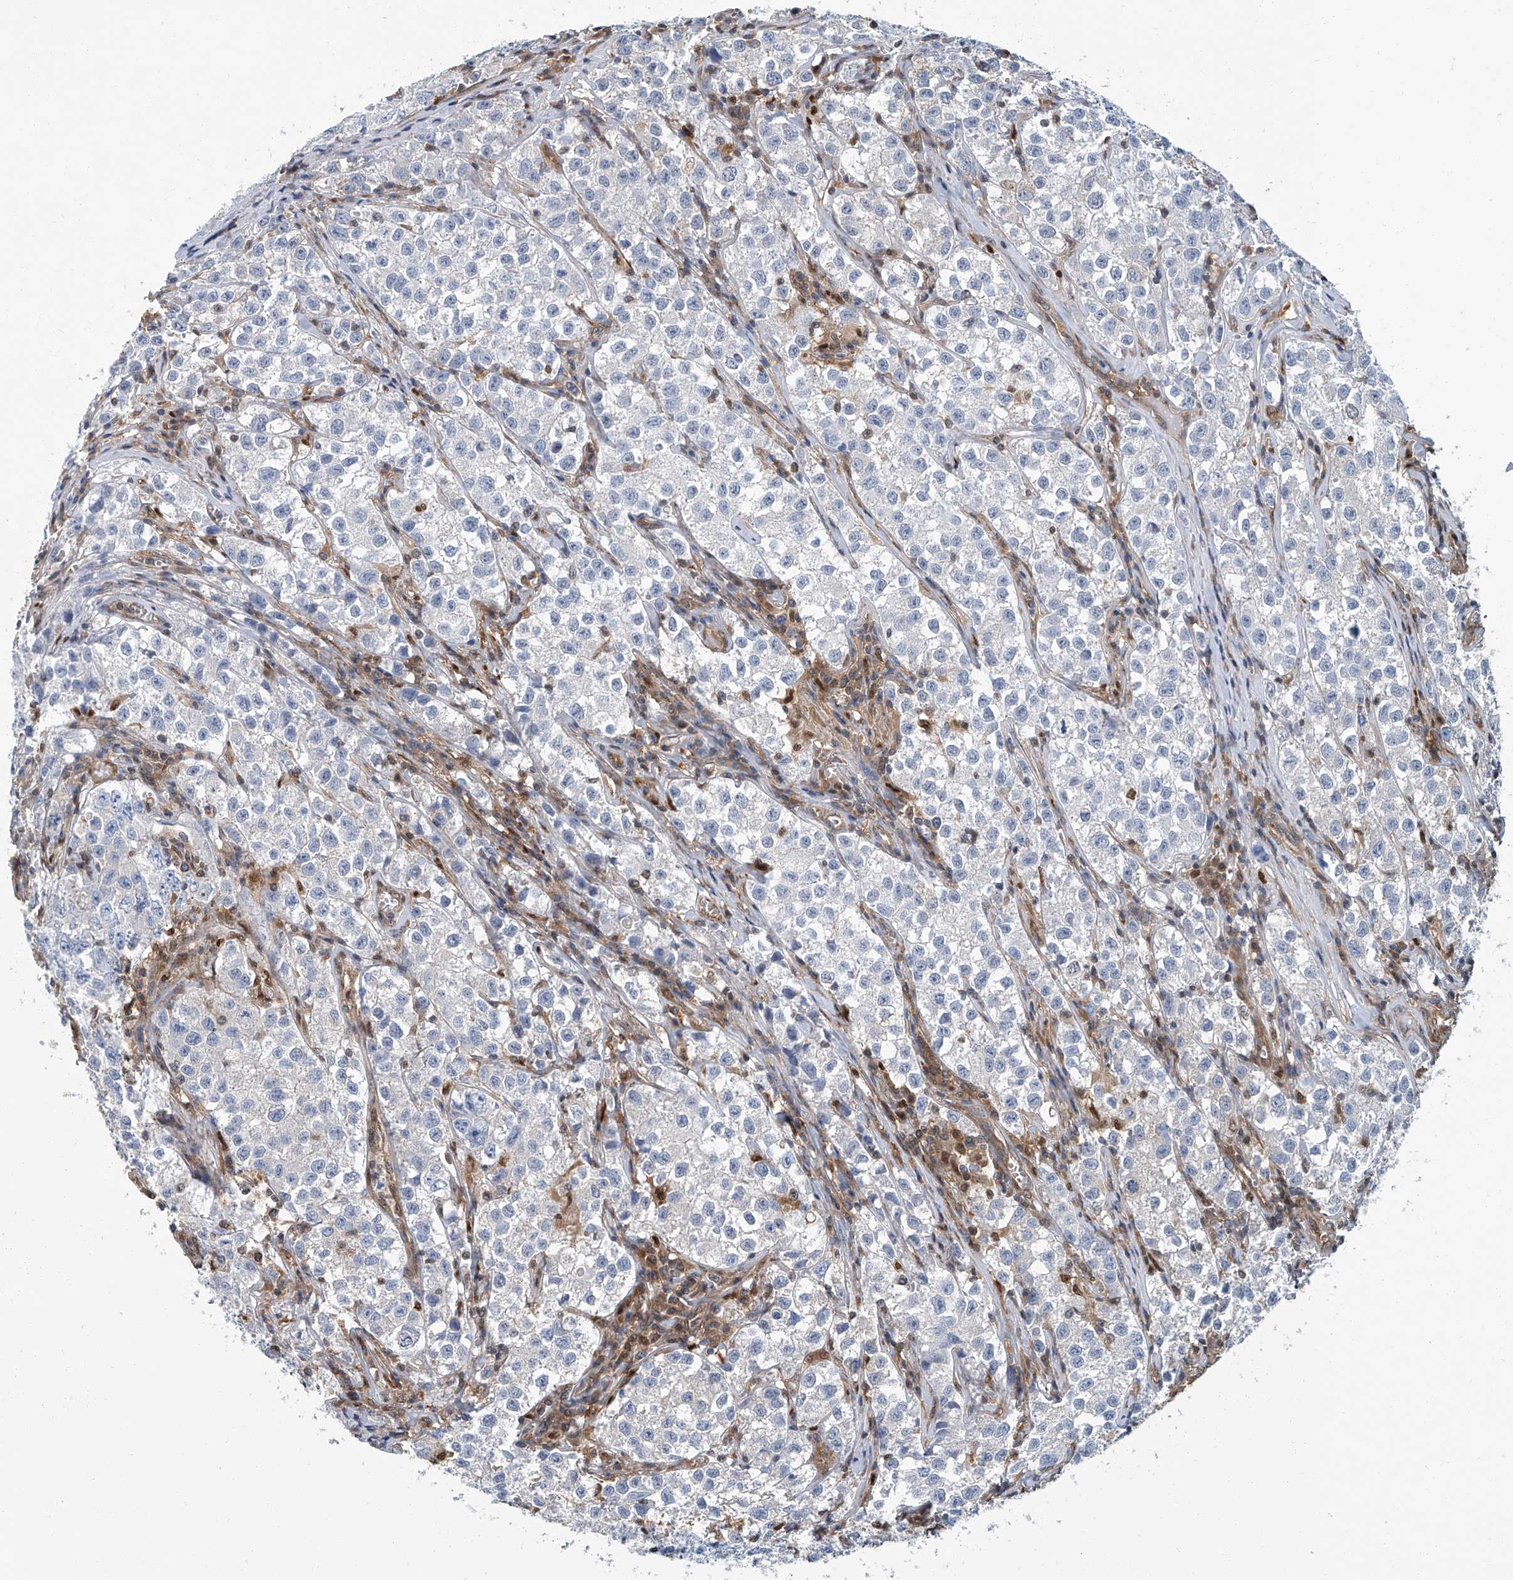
{"staining": {"intensity": "negative", "quantity": "none", "location": "none"}, "tissue": "testis cancer", "cell_type": "Tumor cells", "image_type": "cancer", "snomed": [{"axis": "morphology", "description": "Seminoma, NOS"}, {"axis": "morphology", "description": "Carcinoma, Embryonal, NOS"}, {"axis": "topography", "description": "Testis"}], "caption": "This is an immunohistochemistry photomicrograph of testis cancer. There is no expression in tumor cells.", "gene": "PSMB10", "patient": {"sex": "male", "age": 43}}